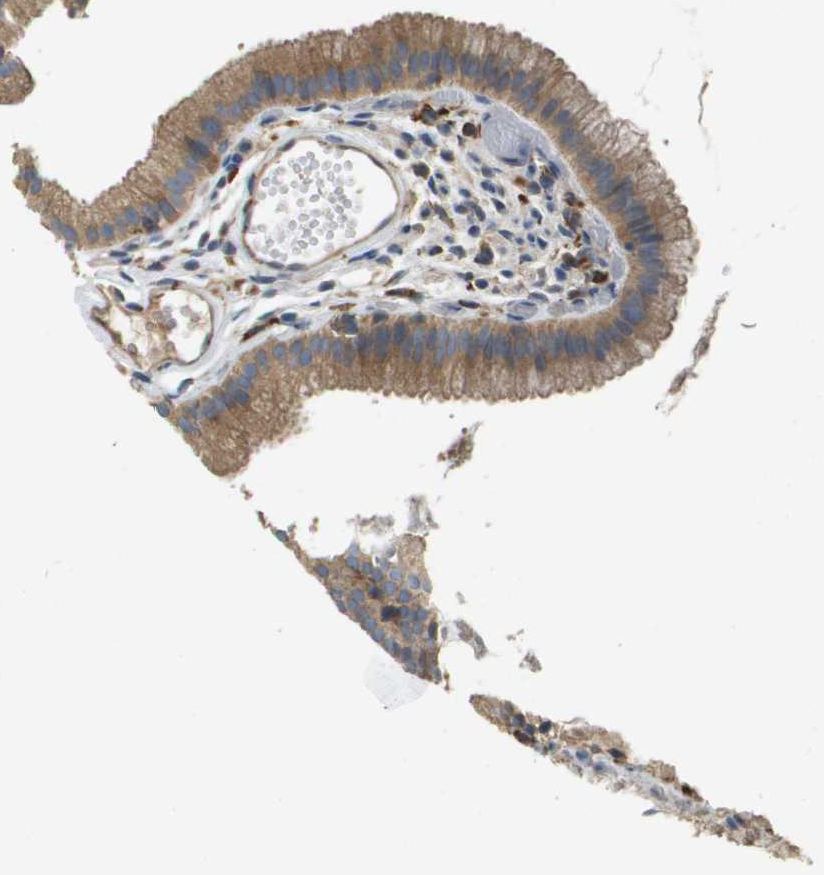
{"staining": {"intensity": "moderate", "quantity": ">75%", "location": "cytoplasmic/membranous"}, "tissue": "gallbladder", "cell_type": "Glandular cells", "image_type": "normal", "snomed": [{"axis": "morphology", "description": "Normal tissue, NOS"}, {"axis": "topography", "description": "Gallbladder"}], "caption": "Protein positivity by IHC exhibits moderate cytoplasmic/membranous expression in about >75% of glandular cells in unremarkable gallbladder. (IHC, brightfield microscopy, high magnification).", "gene": "CASP10", "patient": {"sex": "female", "age": 26}}